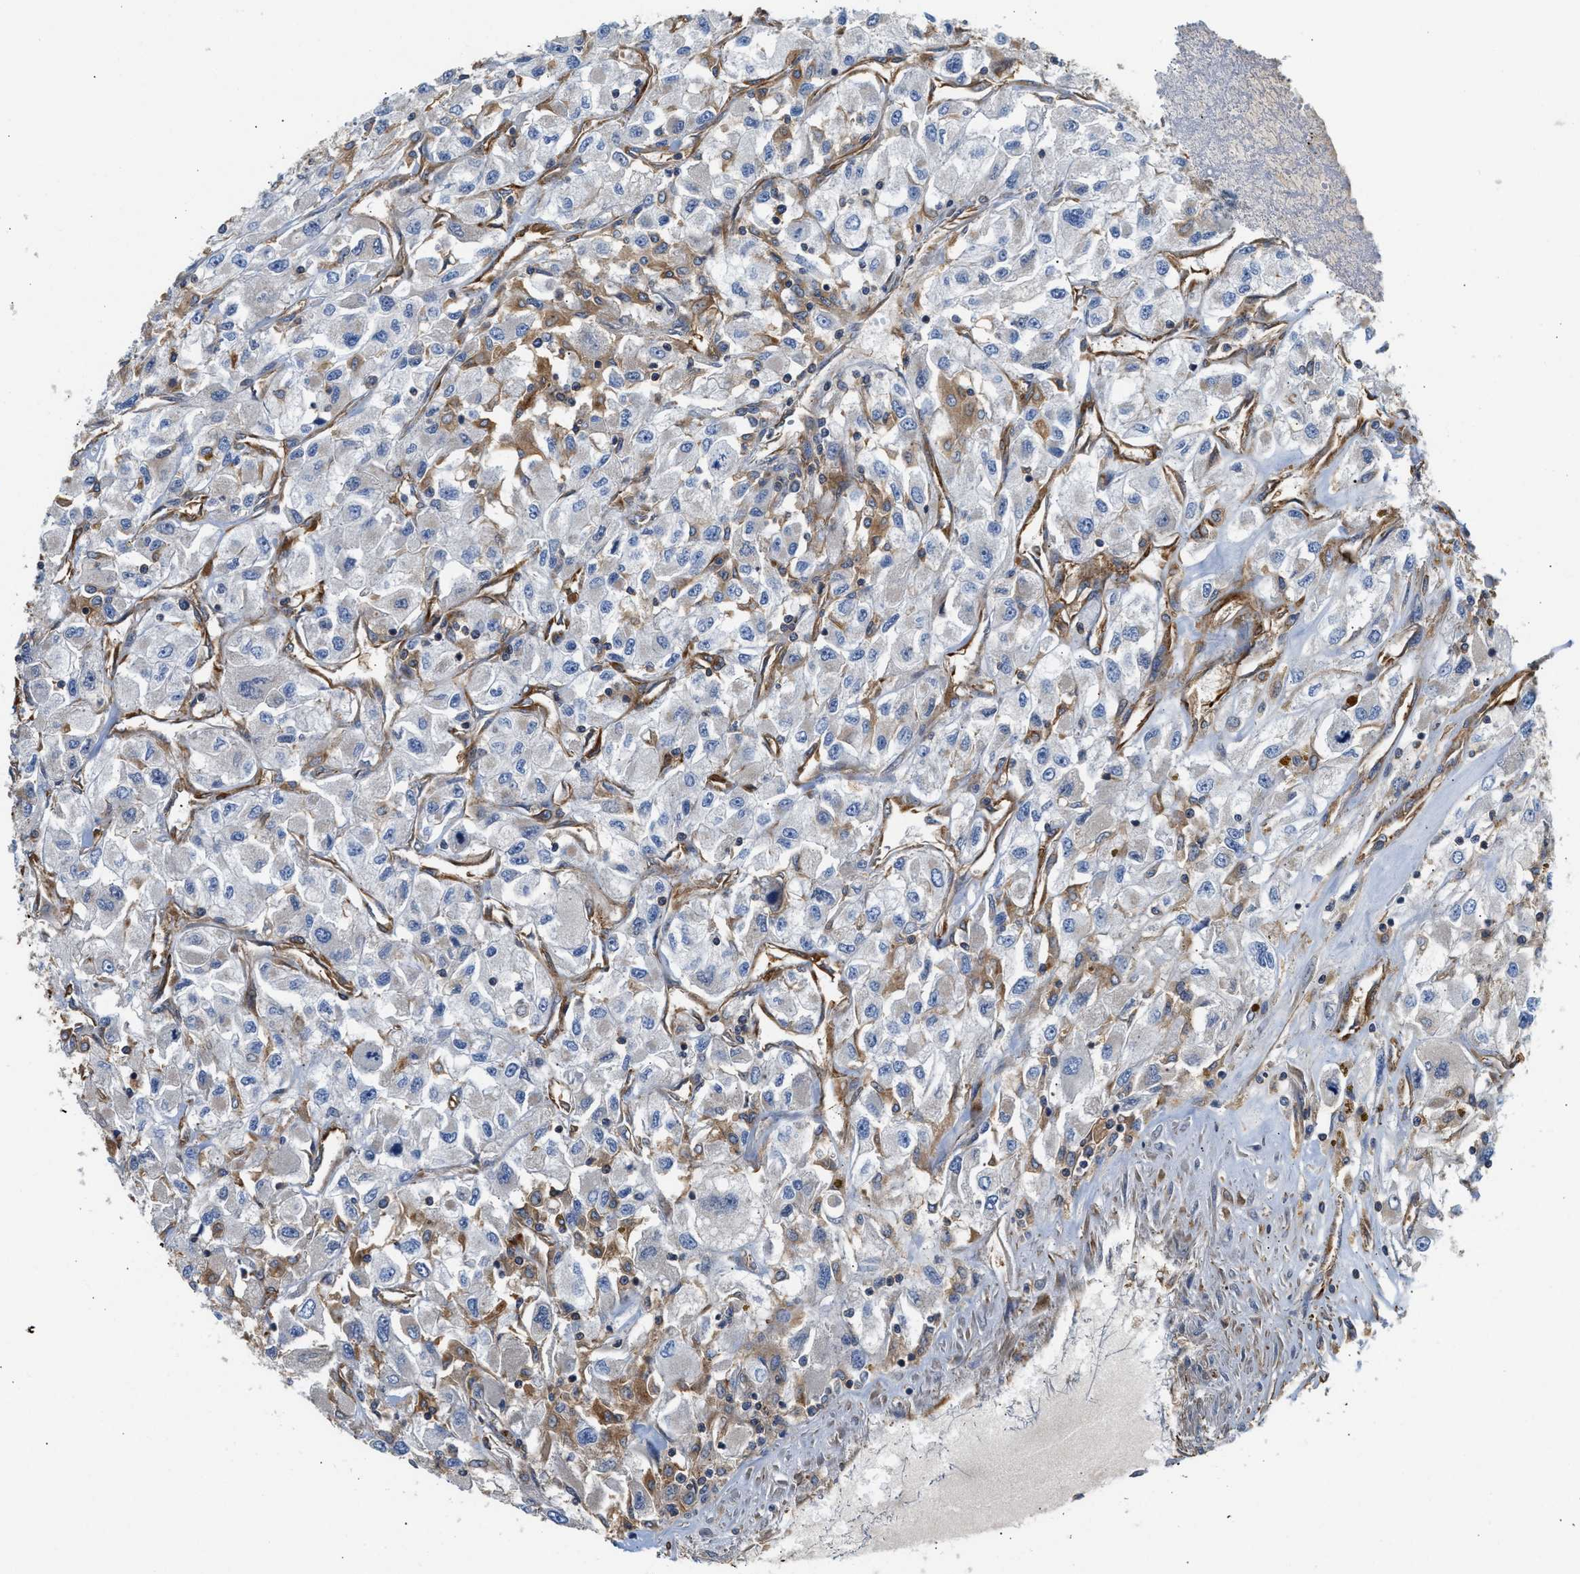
{"staining": {"intensity": "negative", "quantity": "none", "location": "none"}, "tissue": "renal cancer", "cell_type": "Tumor cells", "image_type": "cancer", "snomed": [{"axis": "morphology", "description": "Adenocarcinoma, NOS"}, {"axis": "topography", "description": "Kidney"}], "caption": "DAB immunohistochemical staining of human renal adenocarcinoma displays no significant positivity in tumor cells.", "gene": "SAMD9L", "patient": {"sex": "female", "age": 52}}